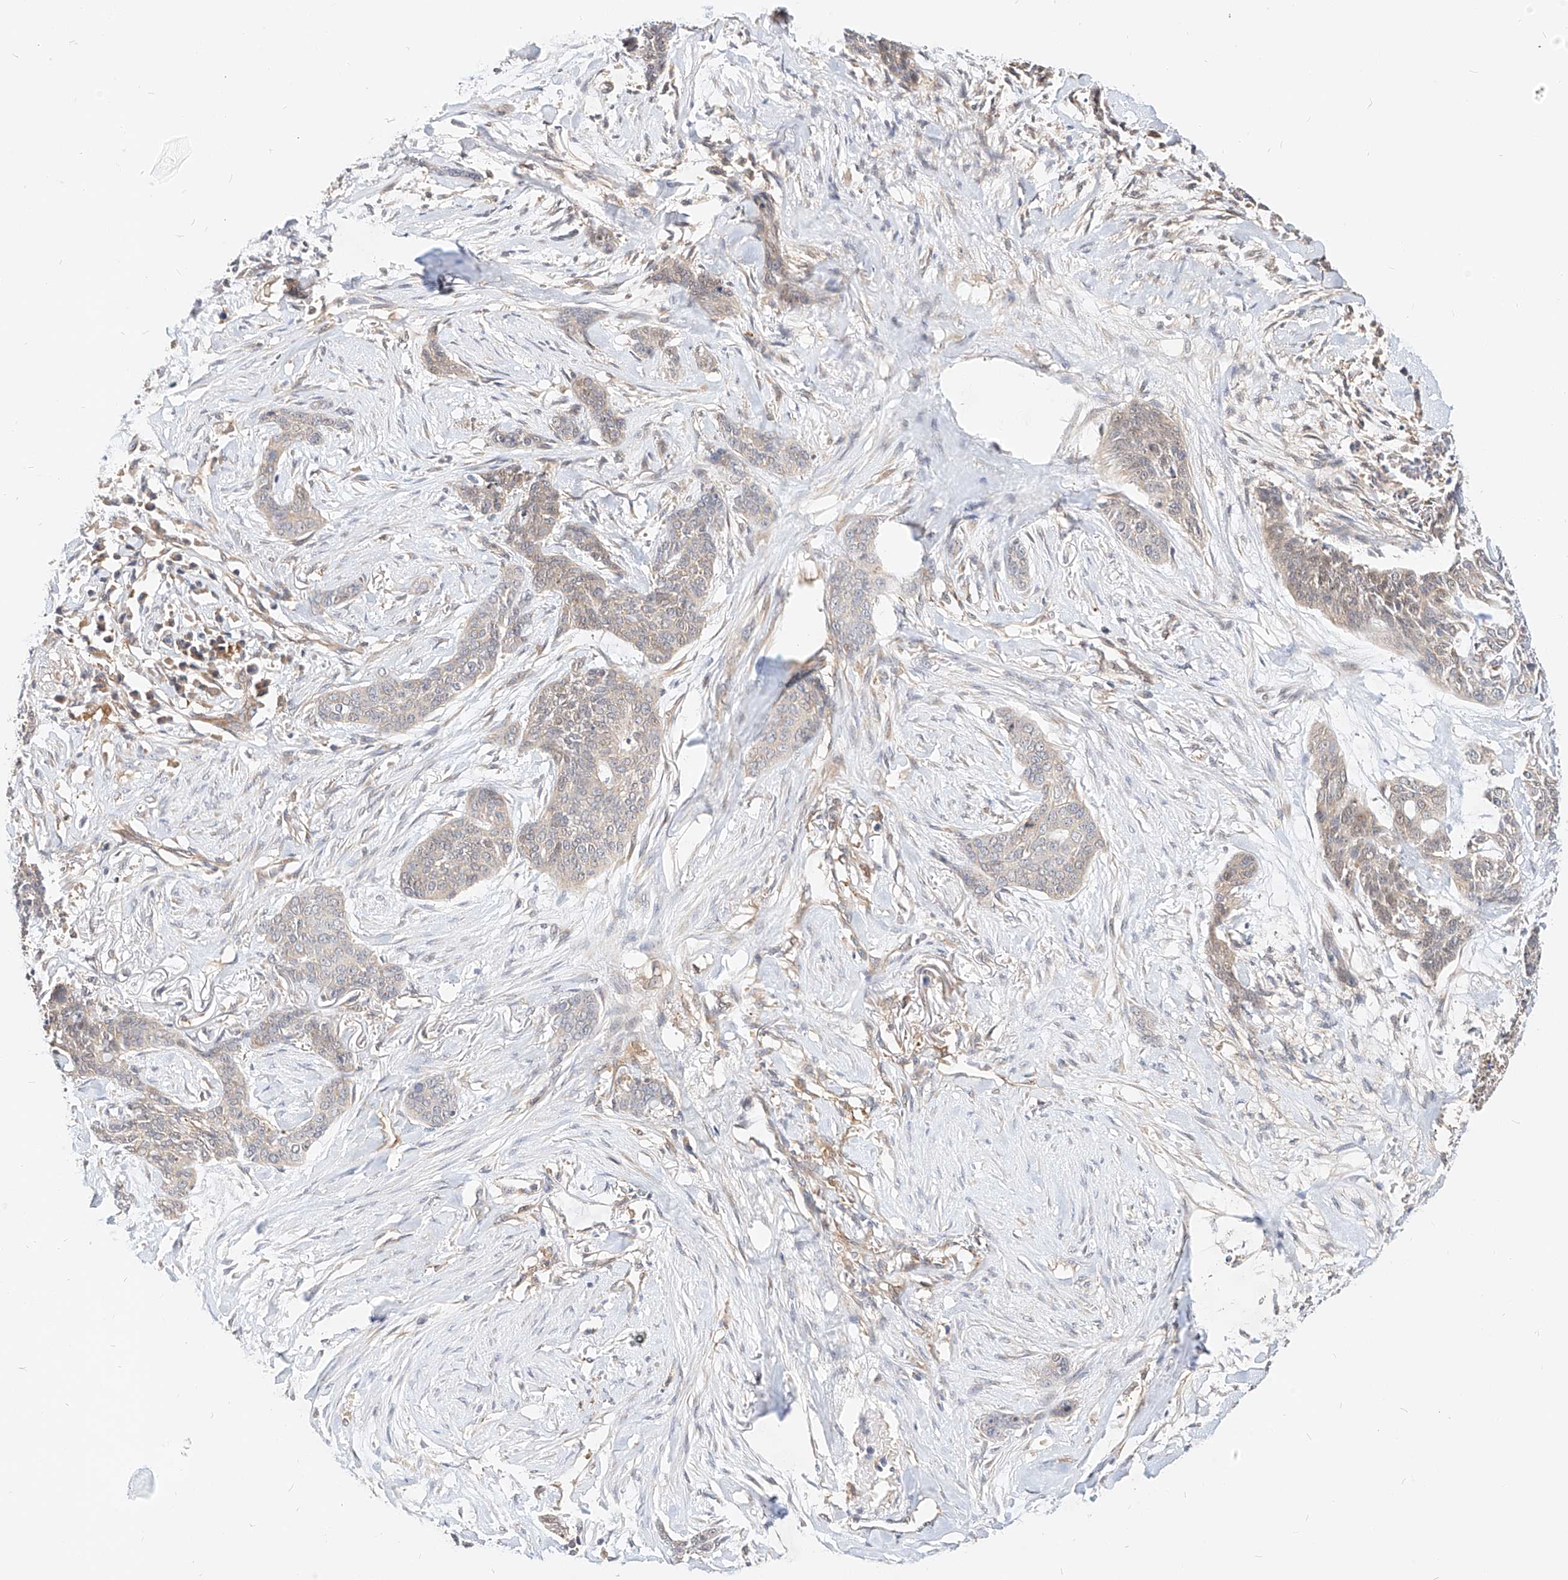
{"staining": {"intensity": "negative", "quantity": "none", "location": "none"}, "tissue": "skin cancer", "cell_type": "Tumor cells", "image_type": "cancer", "snomed": [{"axis": "morphology", "description": "Basal cell carcinoma"}, {"axis": "topography", "description": "Skin"}], "caption": "A photomicrograph of skin basal cell carcinoma stained for a protein exhibits no brown staining in tumor cells.", "gene": "NFAM1", "patient": {"sex": "female", "age": 64}}